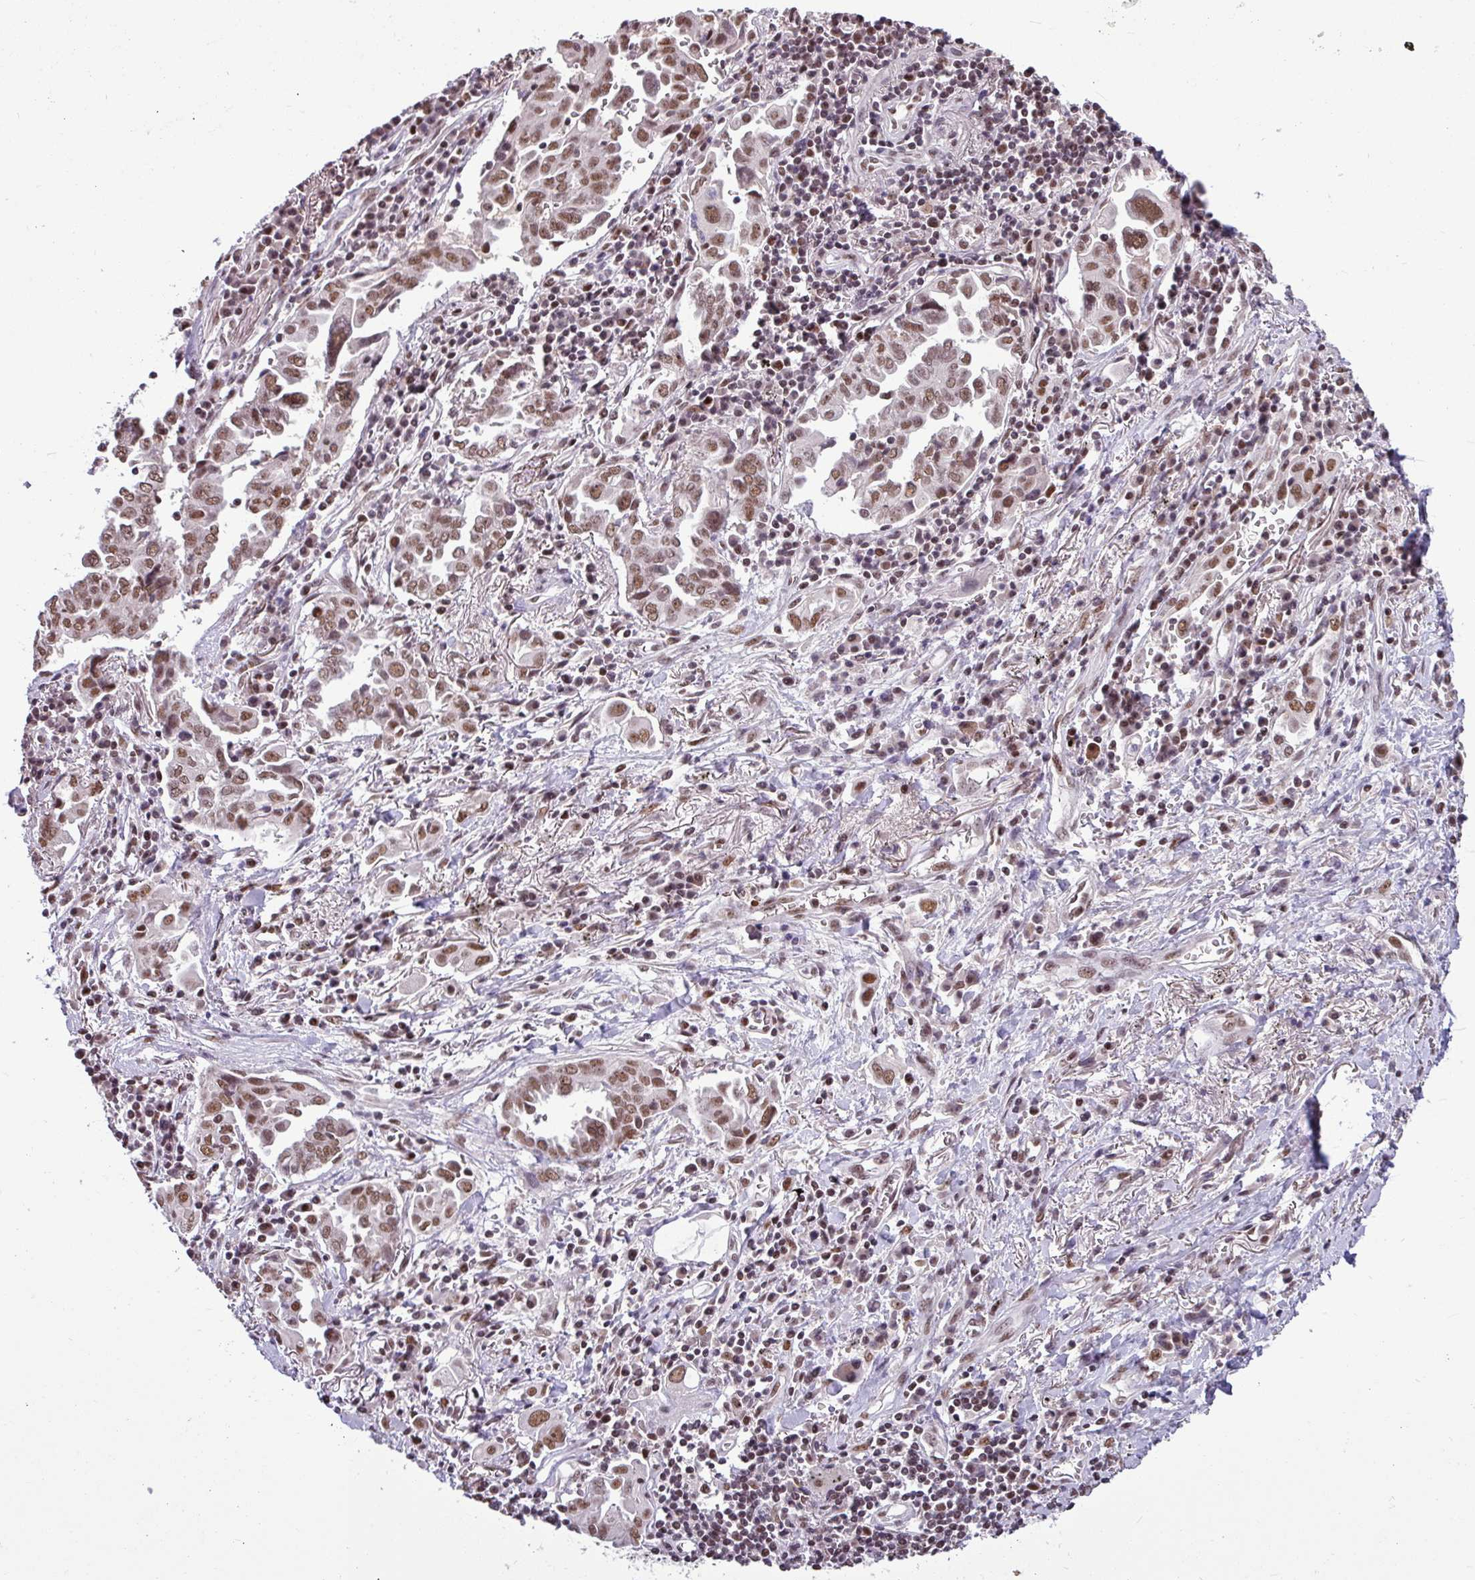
{"staining": {"intensity": "moderate", "quantity": ">75%", "location": "nuclear"}, "tissue": "lung cancer", "cell_type": "Tumor cells", "image_type": "cancer", "snomed": [{"axis": "morphology", "description": "Adenocarcinoma, NOS"}, {"axis": "topography", "description": "Lung"}], "caption": "A micrograph of lung cancer (adenocarcinoma) stained for a protein reveals moderate nuclear brown staining in tumor cells. (DAB IHC, brown staining for protein, blue staining for nuclei).", "gene": "TDG", "patient": {"sex": "male", "age": 76}}